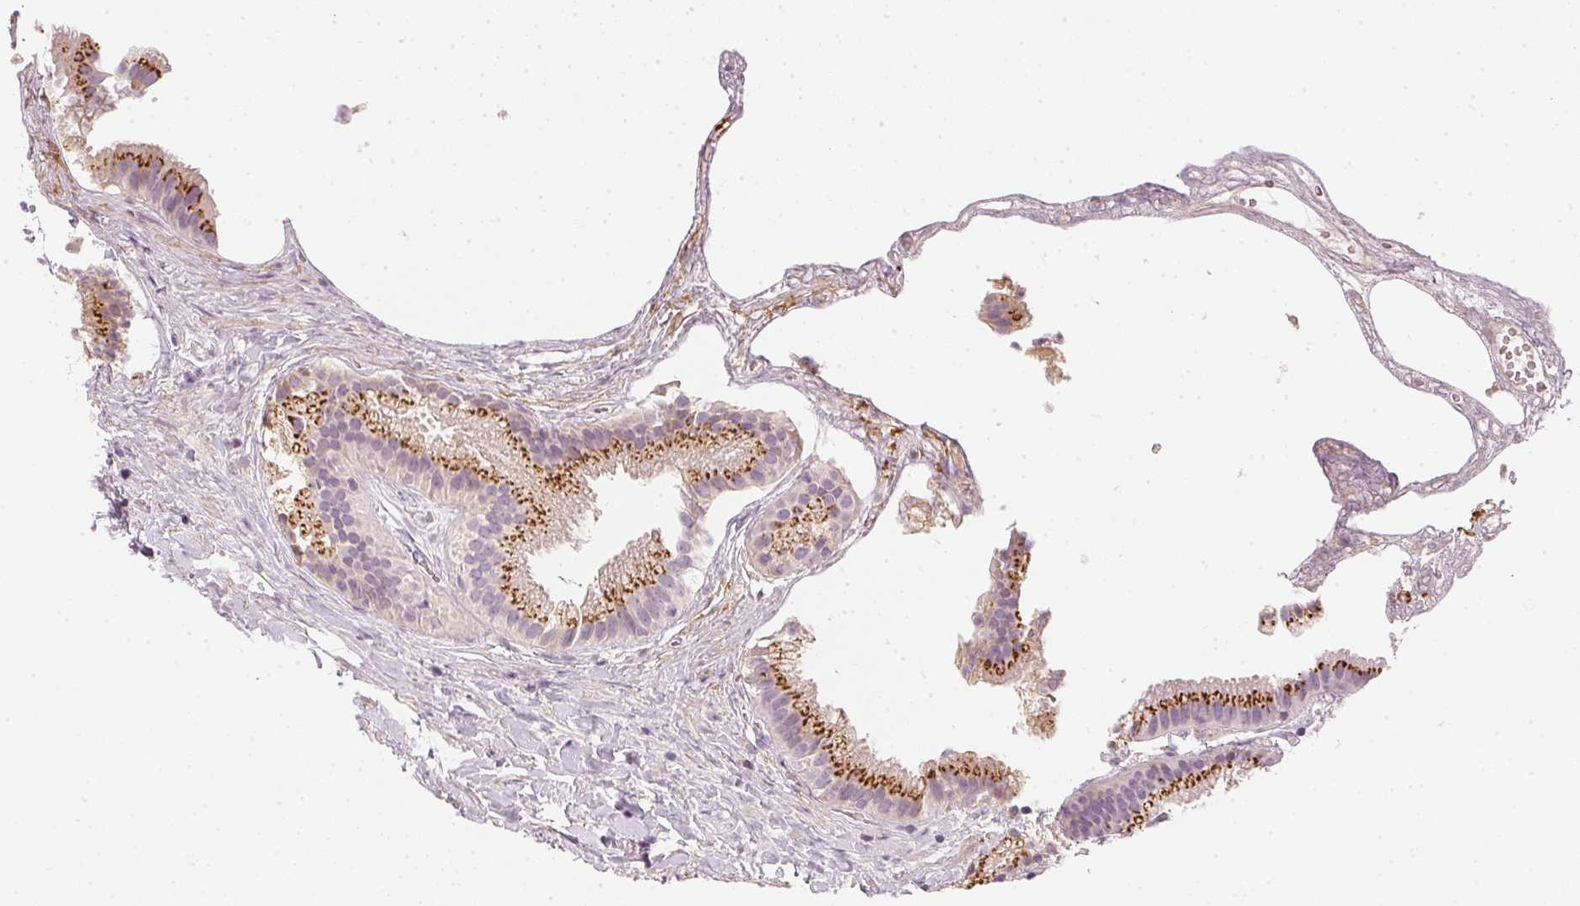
{"staining": {"intensity": "strong", "quantity": "25%-75%", "location": "cytoplasmic/membranous"}, "tissue": "gallbladder", "cell_type": "Glandular cells", "image_type": "normal", "snomed": [{"axis": "morphology", "description": "Normal tissue, NOS"}, {"axis": "topography", "description": "Gallbladder"}], "caption": "Immunohistochemical staining of normal human gallbladder shows high levels of strong cytoplasmic/membranous positivity in about 25%-75% of glandular cells.", "gene": "CHST4", "patient": {"sex": "female", "age": 63}}